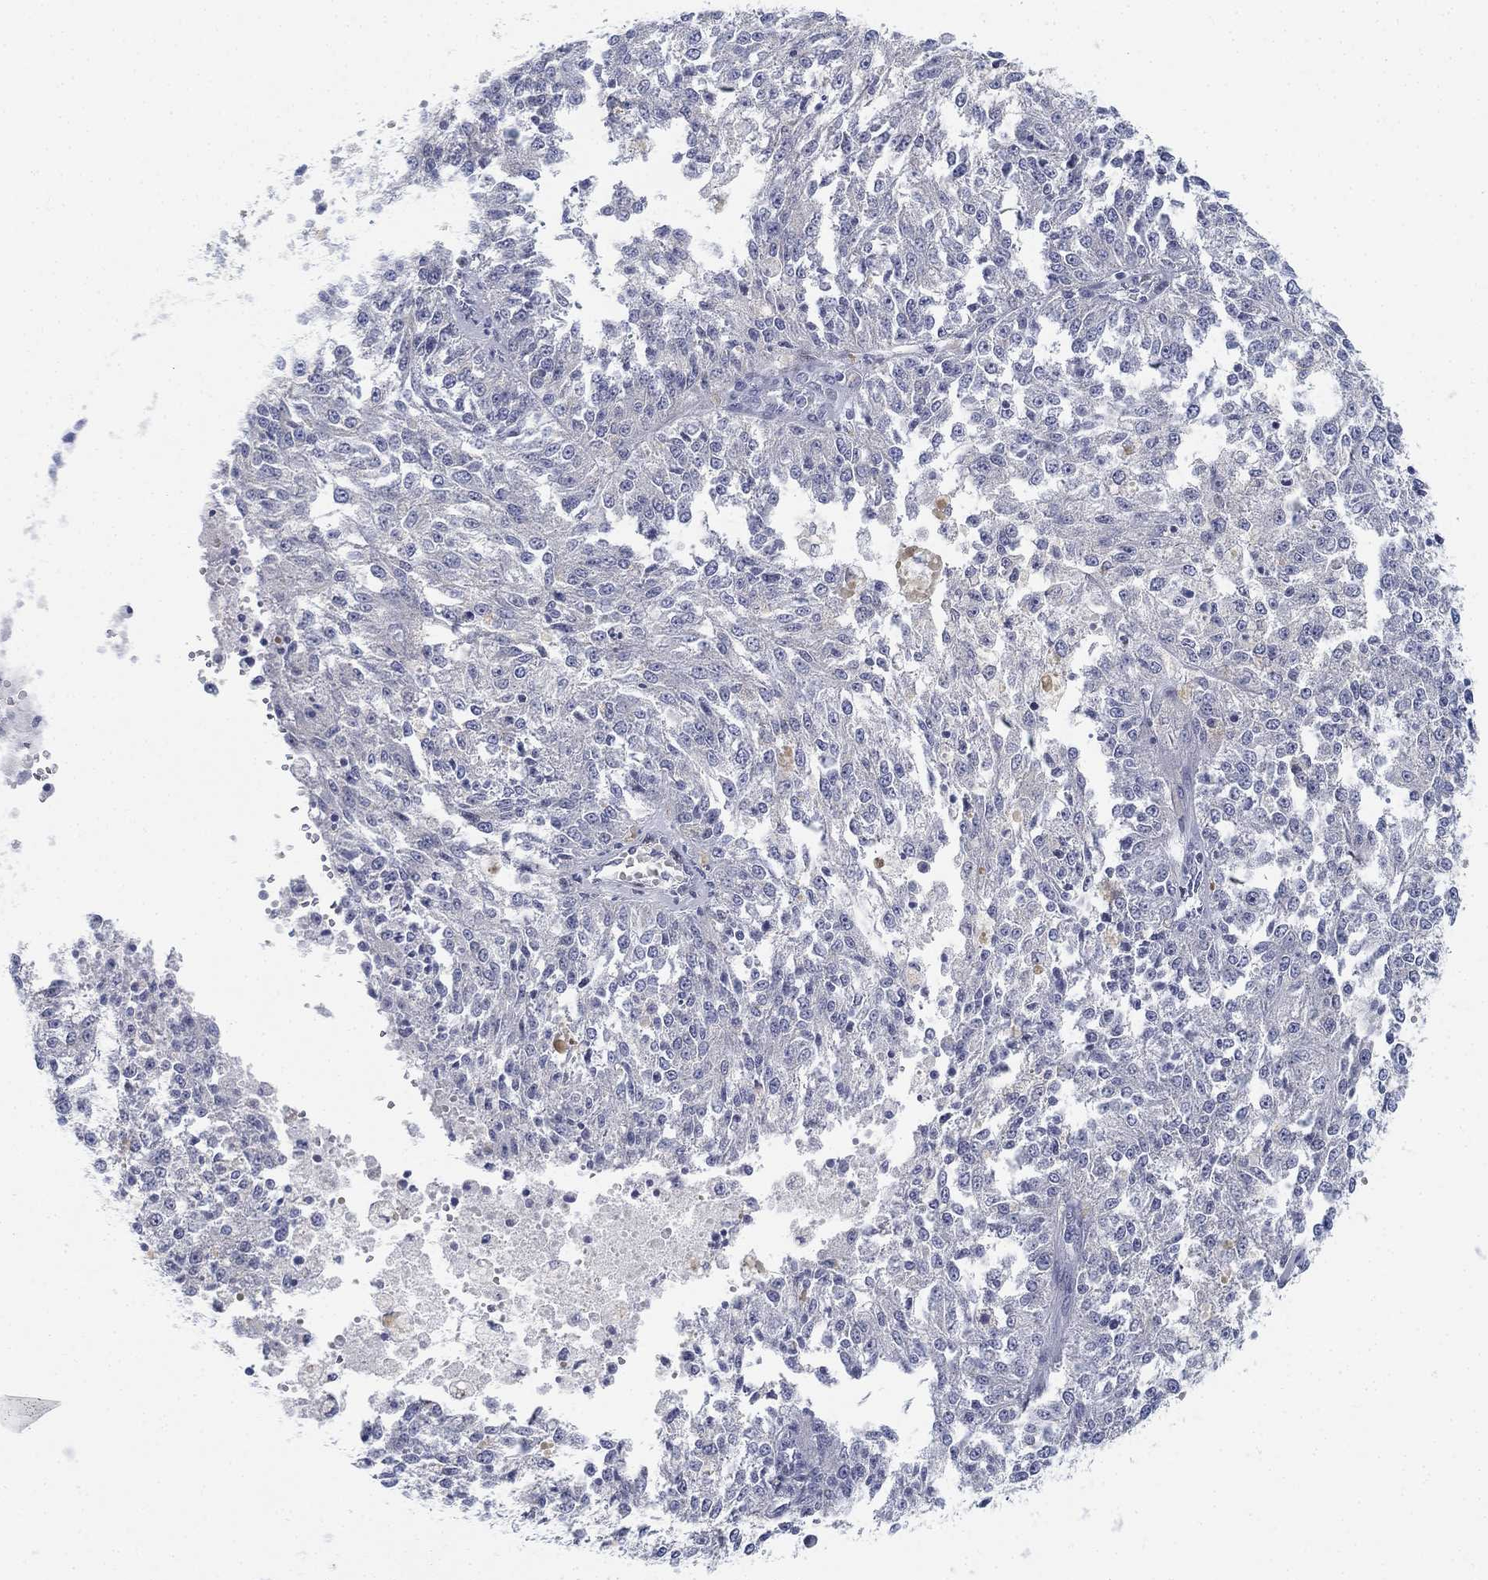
{"staining": {"intensity": "negative", "quantity": "none", "location": "none"}, "tissue": "melanoma", "cell_type": "Tumor cells", "image_type": "cancer", "snomed": [{"axis": "morphology", "description": "Malignant melanoma, Metastatic site"}, {"axis": "topography", "description": "Lymph node"}], "caption": "The immunohistochemistry micrograph has no significant positivity in tumor cells of malignant melanoma (metastatic site) tissue.", "gene": "GCNA", "patient": {"sex": "female", "age": 64}}